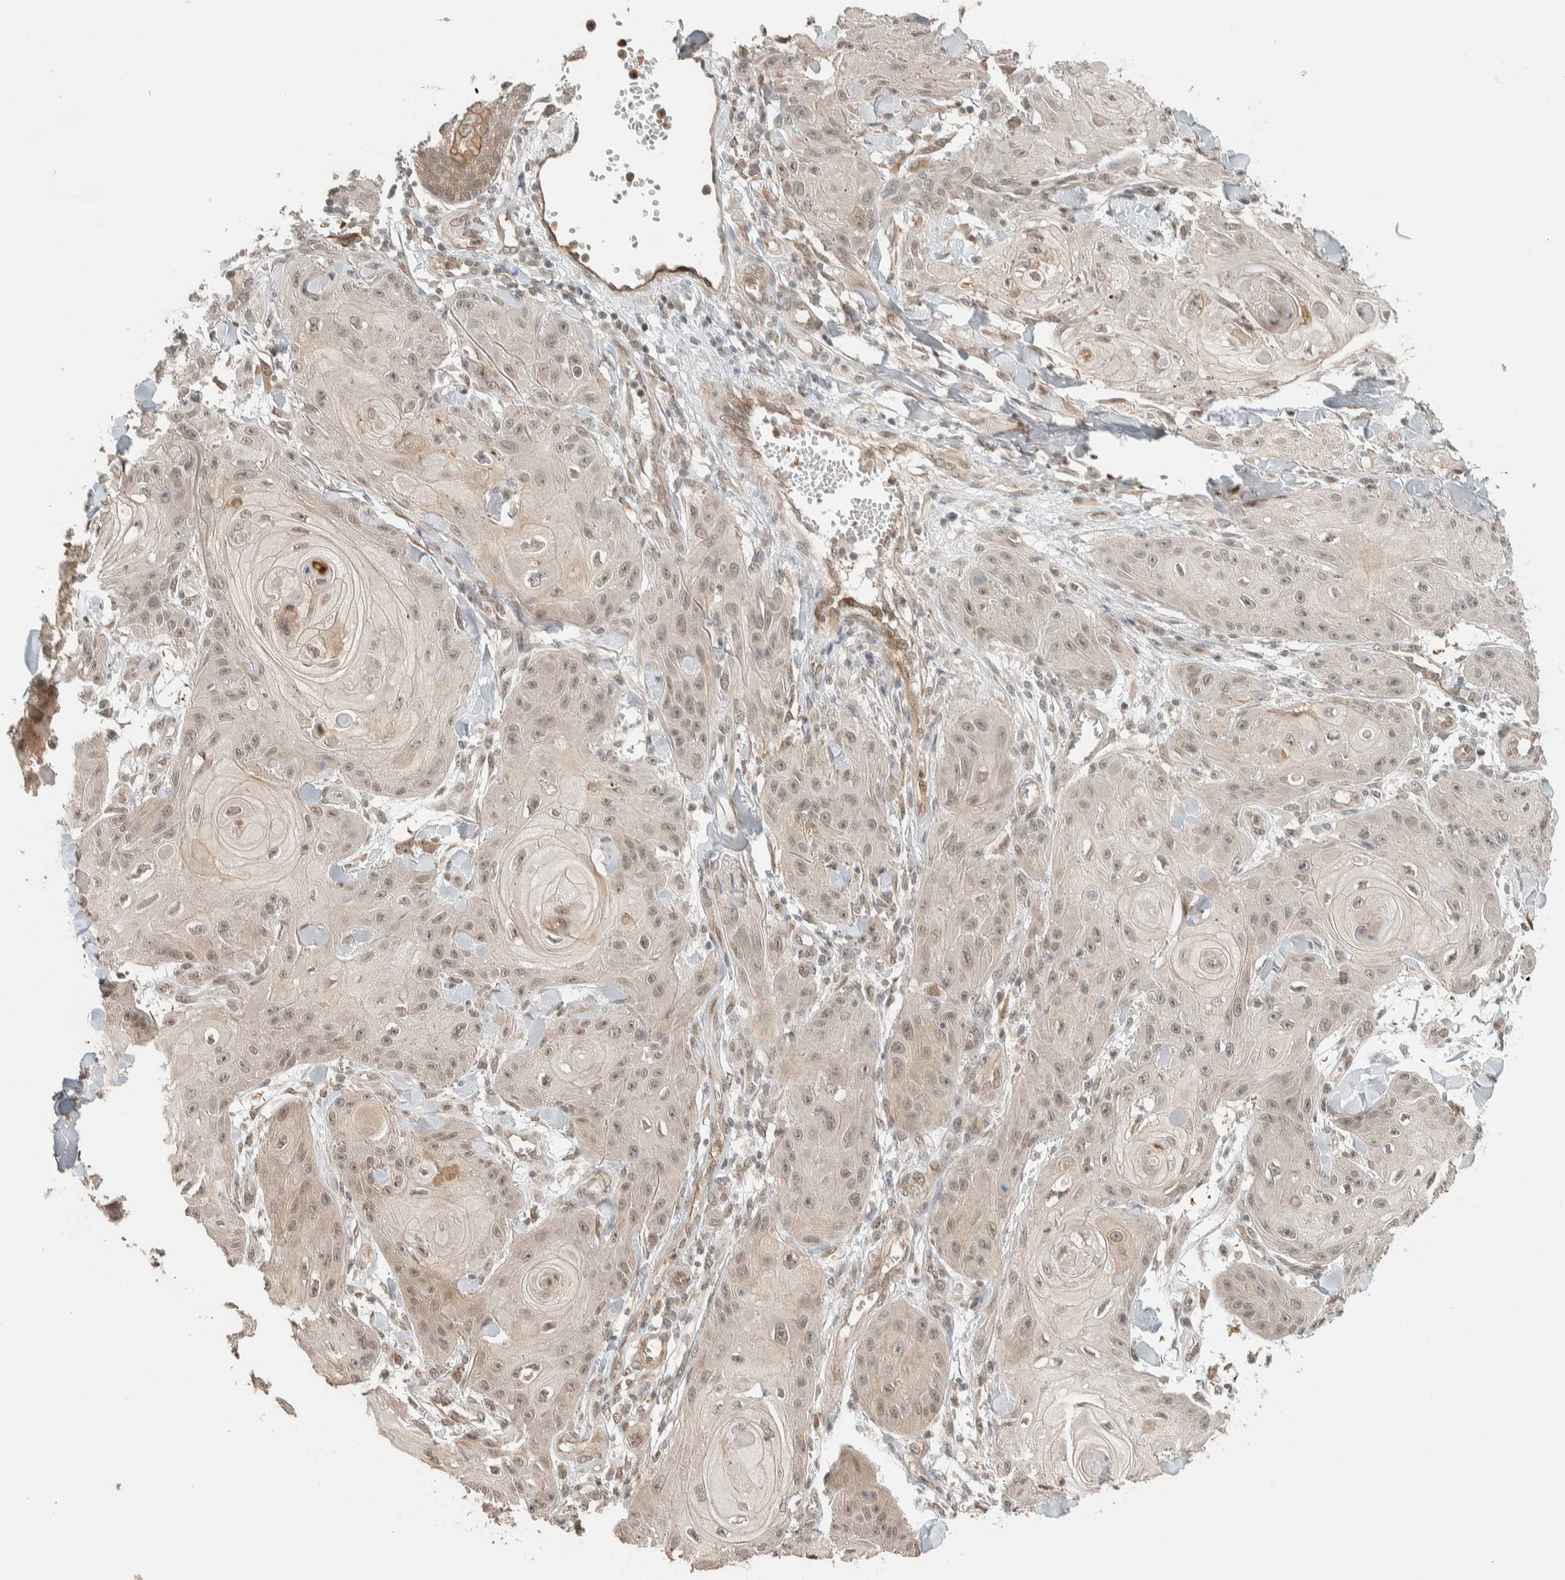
{"staining": {"intensity": "weak", "quantity": ">75%", "location": "nuclear"}, "tissue": "skin cancer", "cell_type": "Tumor cells", "image_type": "cancer", "snomed": [{"axis": "morphology", "description": "Squamous cell carcinoma, NOS"}, {"axis": "topography", "description": "Skin"}], "caption": "IHC staining of skin squamous cell carcinoma, which demonstrates low levels of weak nuclear expression in approximately >75% of tumor cells indicating weak nuclear protein positivity. The staining was performed using DAB (brown) for protein detection and nuclei were counterstained in hematoxylin (blue).", "gene": "ZBTB2", "patient": {"sex": "male", "age": 74}}